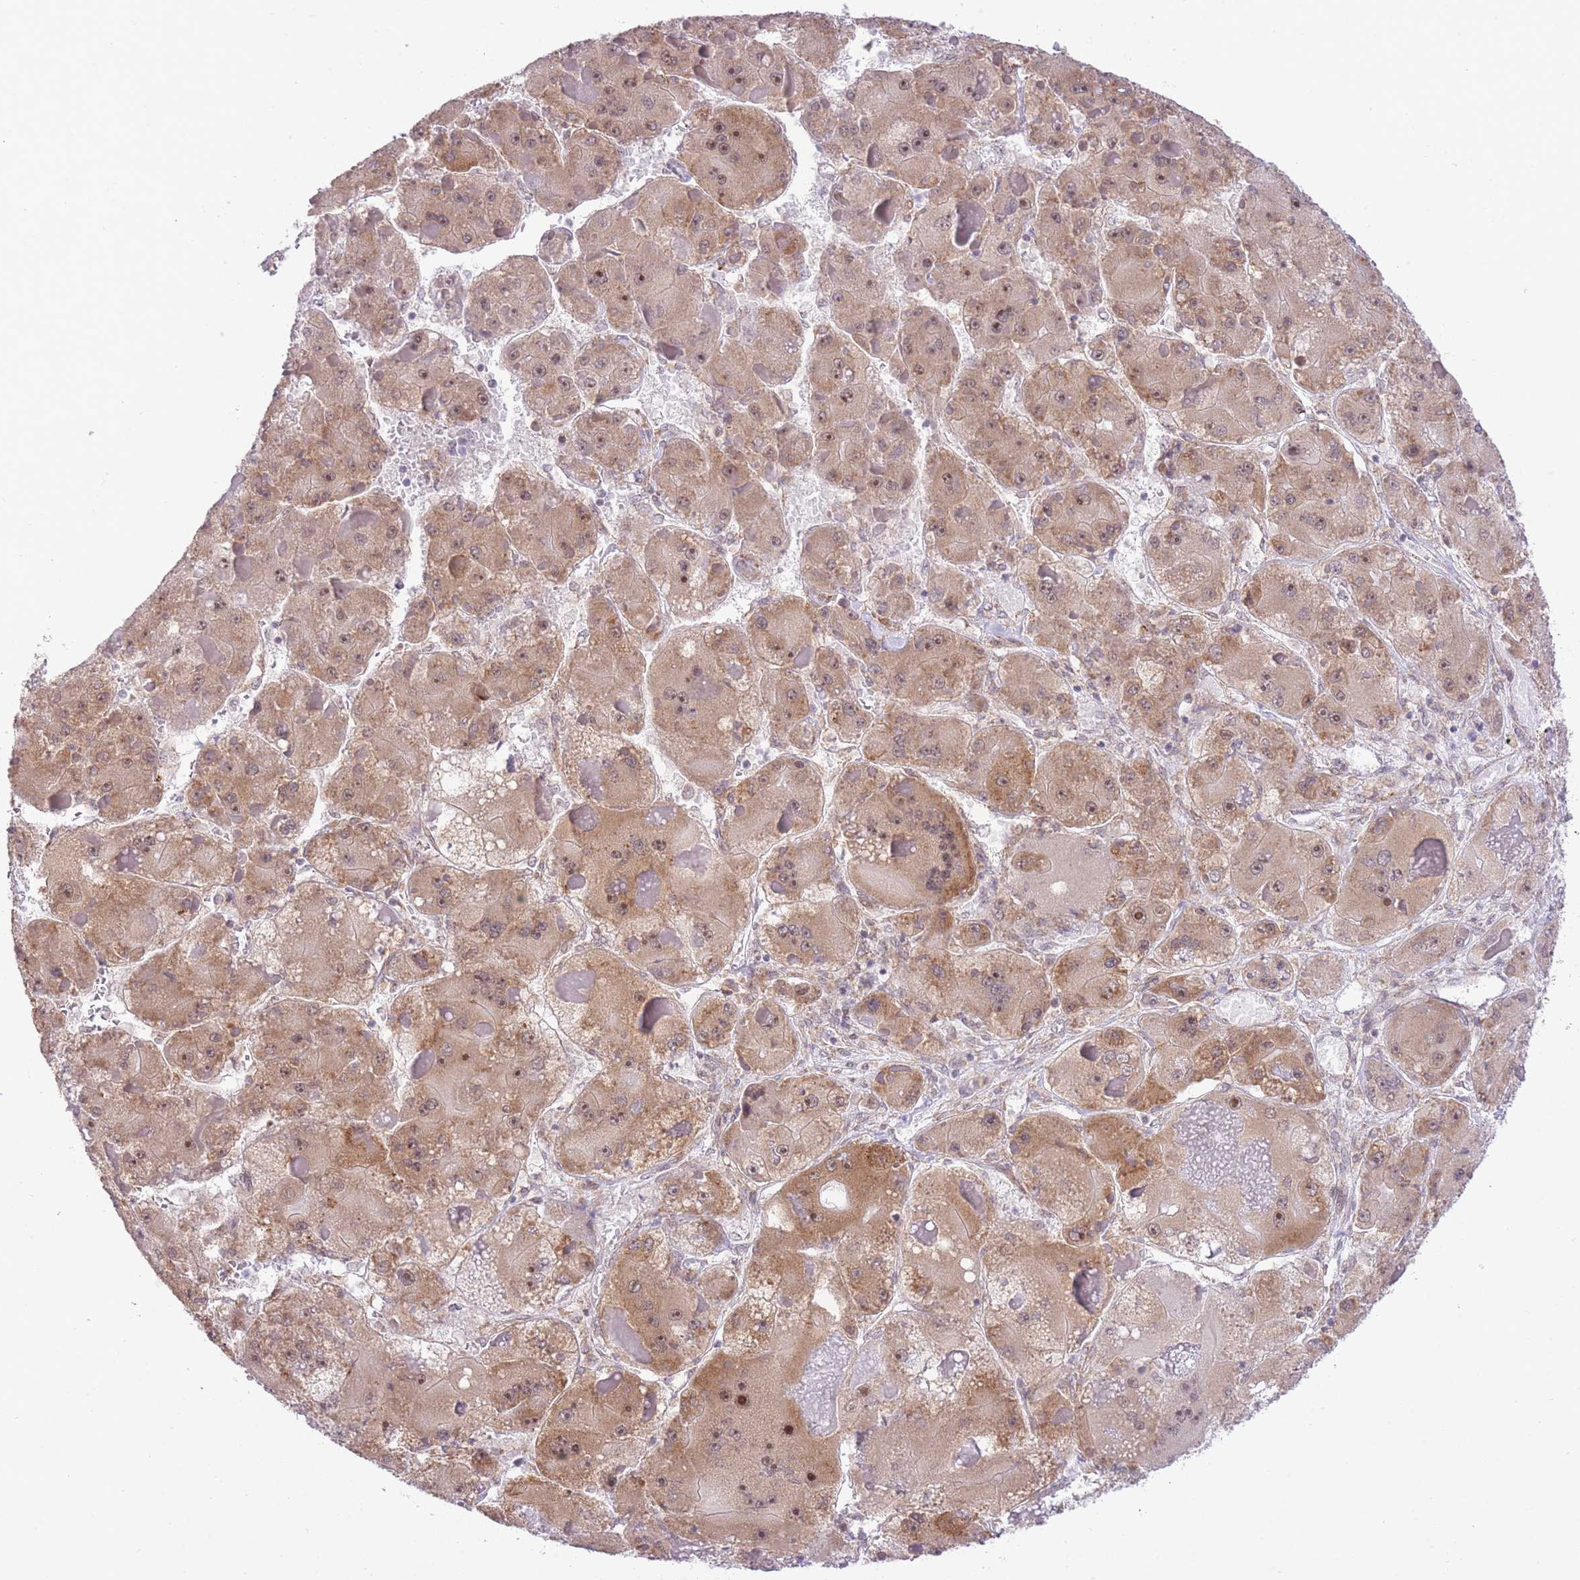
{"staining": {"intensity": "moderate", "quantity": ">75%", "location": "cytoplasmic/membranous,nuclear"}, "tissue": "liver cancer", "cell_type": "Tumor cells", "image_type": "cancer", "snomed": [{"axis": "morphology", "description": "Carcinoma, Hepatocellular, NOS"}, {"axis": "topography", "description": "Liver"}], "caption": "Liver cancer (hepatocellular carcinoma) stained for a protein reveals moderate cytoplasmic/membranous and nuclear positivity in tumor cells.", "gene": "EXOSC8", "patient": {"sex": "female", "age": 73}}